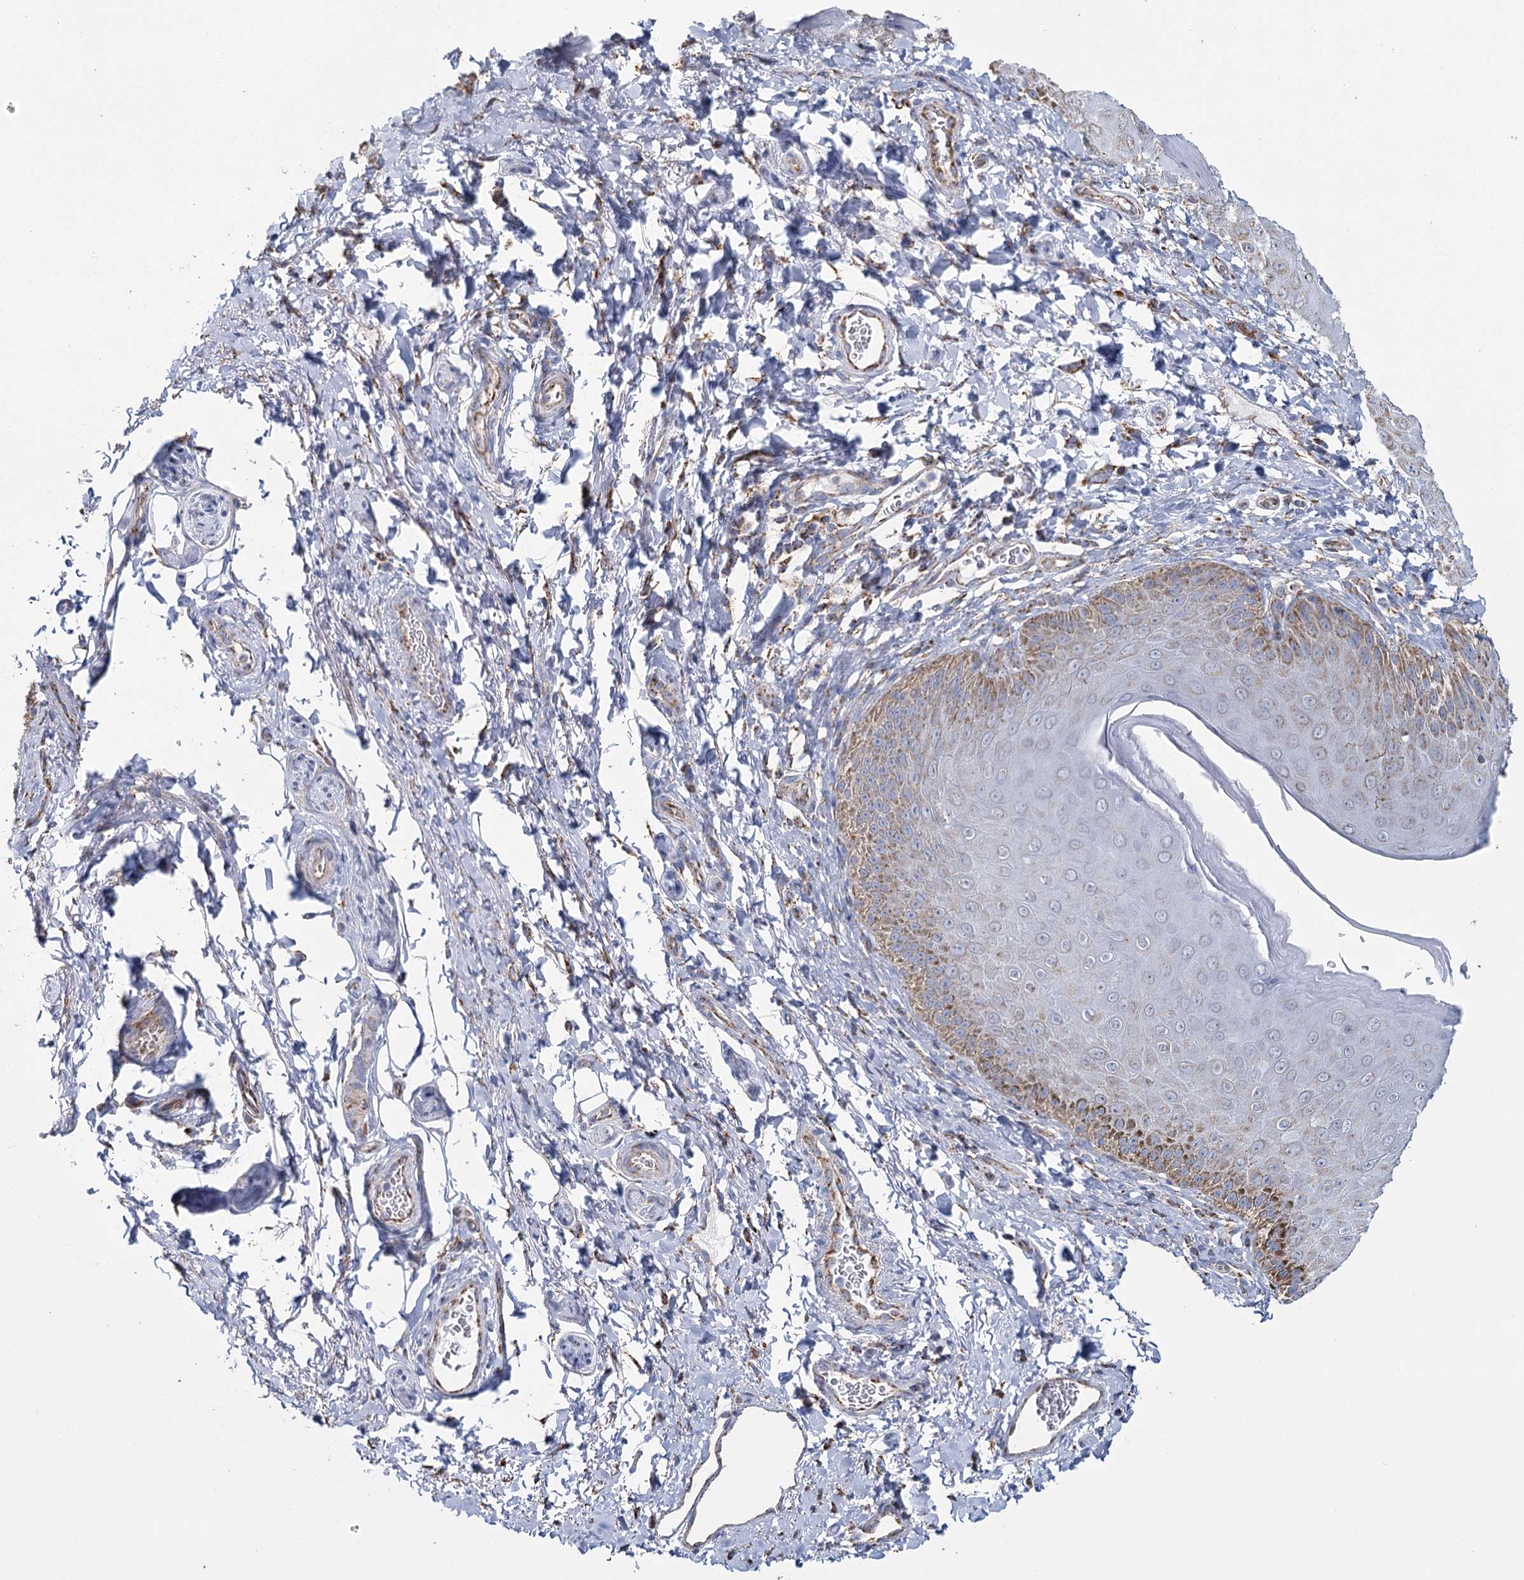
{"staining": {"intensity": "moderate", "quantity": "25%-75%", "location": "cytoplasmic/membranous"}, "tissue": "skin", "cell_type": "Epidermal cells", "image_type": "normal", "snomed": [{"axis": "morphology", "description": "Normal tissue, NOS"}, {"axis": "topography", "description": "Anal"}], "caption": "Protein expression analysis of normal skin reveals moderate cytoplasmic/membranous staining in about 25%-75% of epidermal cells.", "gene": "MRPL44", "patient": {"sex": "male", "age": 44}}